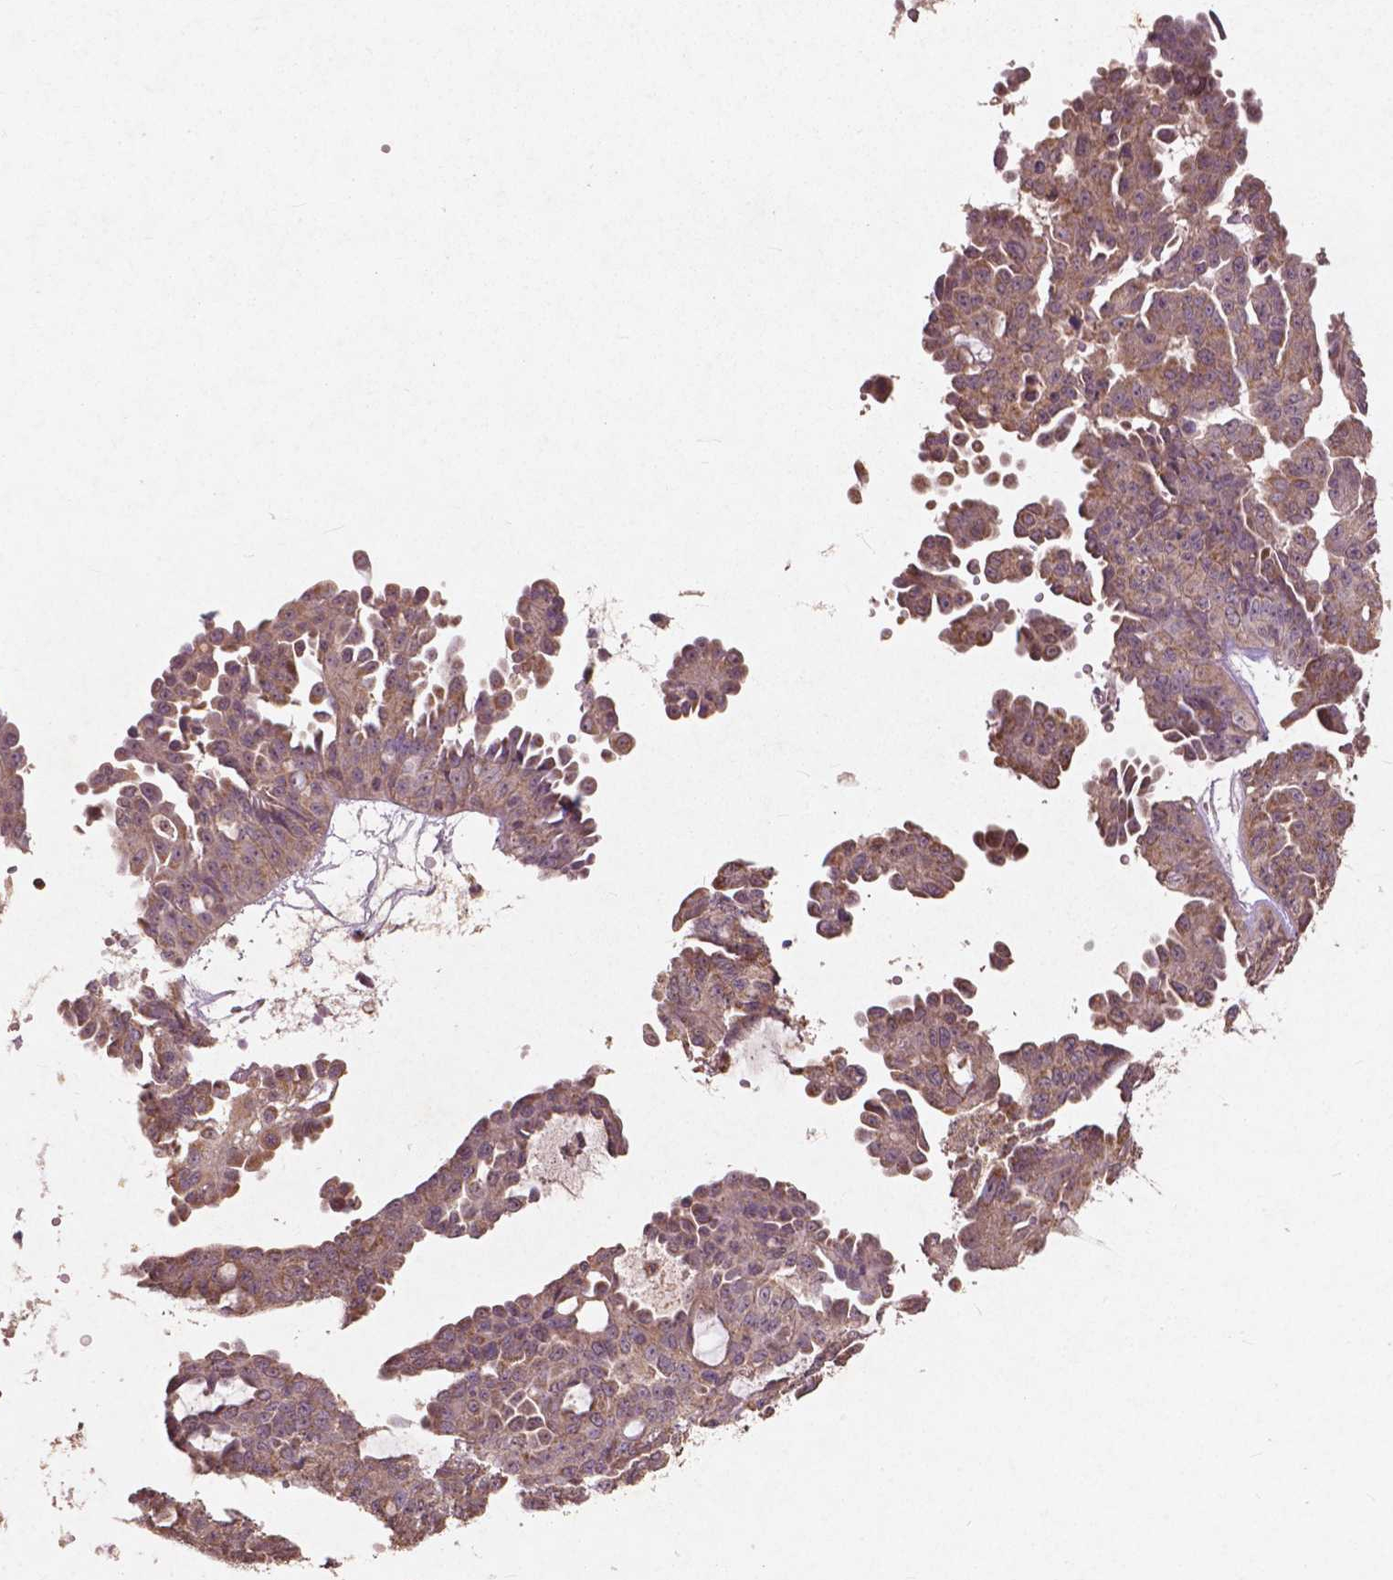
{"staining": {"intensity": "moderate", "quantity": ">75%", "location": "cytoplasmic/membranous"}, "tissue": "ovarian cancer", "cell_type": "Tumor cells", "image_type": "cancer", "snomed": [{"axis": "morphology", "description": "Cystadenocarcinoma, serous, NOS"}, {"axis": "topography", "description": "Ovary"}], "caption": "Brown immunohistochemical staining in human ovarian cancer (serous cystadenocarcinoma) shows moderate cytoplasmic/membranous expression in approximately >75% of tumor cells.", "gene": "ST6GALNAC5", "patient": {"sex": "female", "age": 71}}